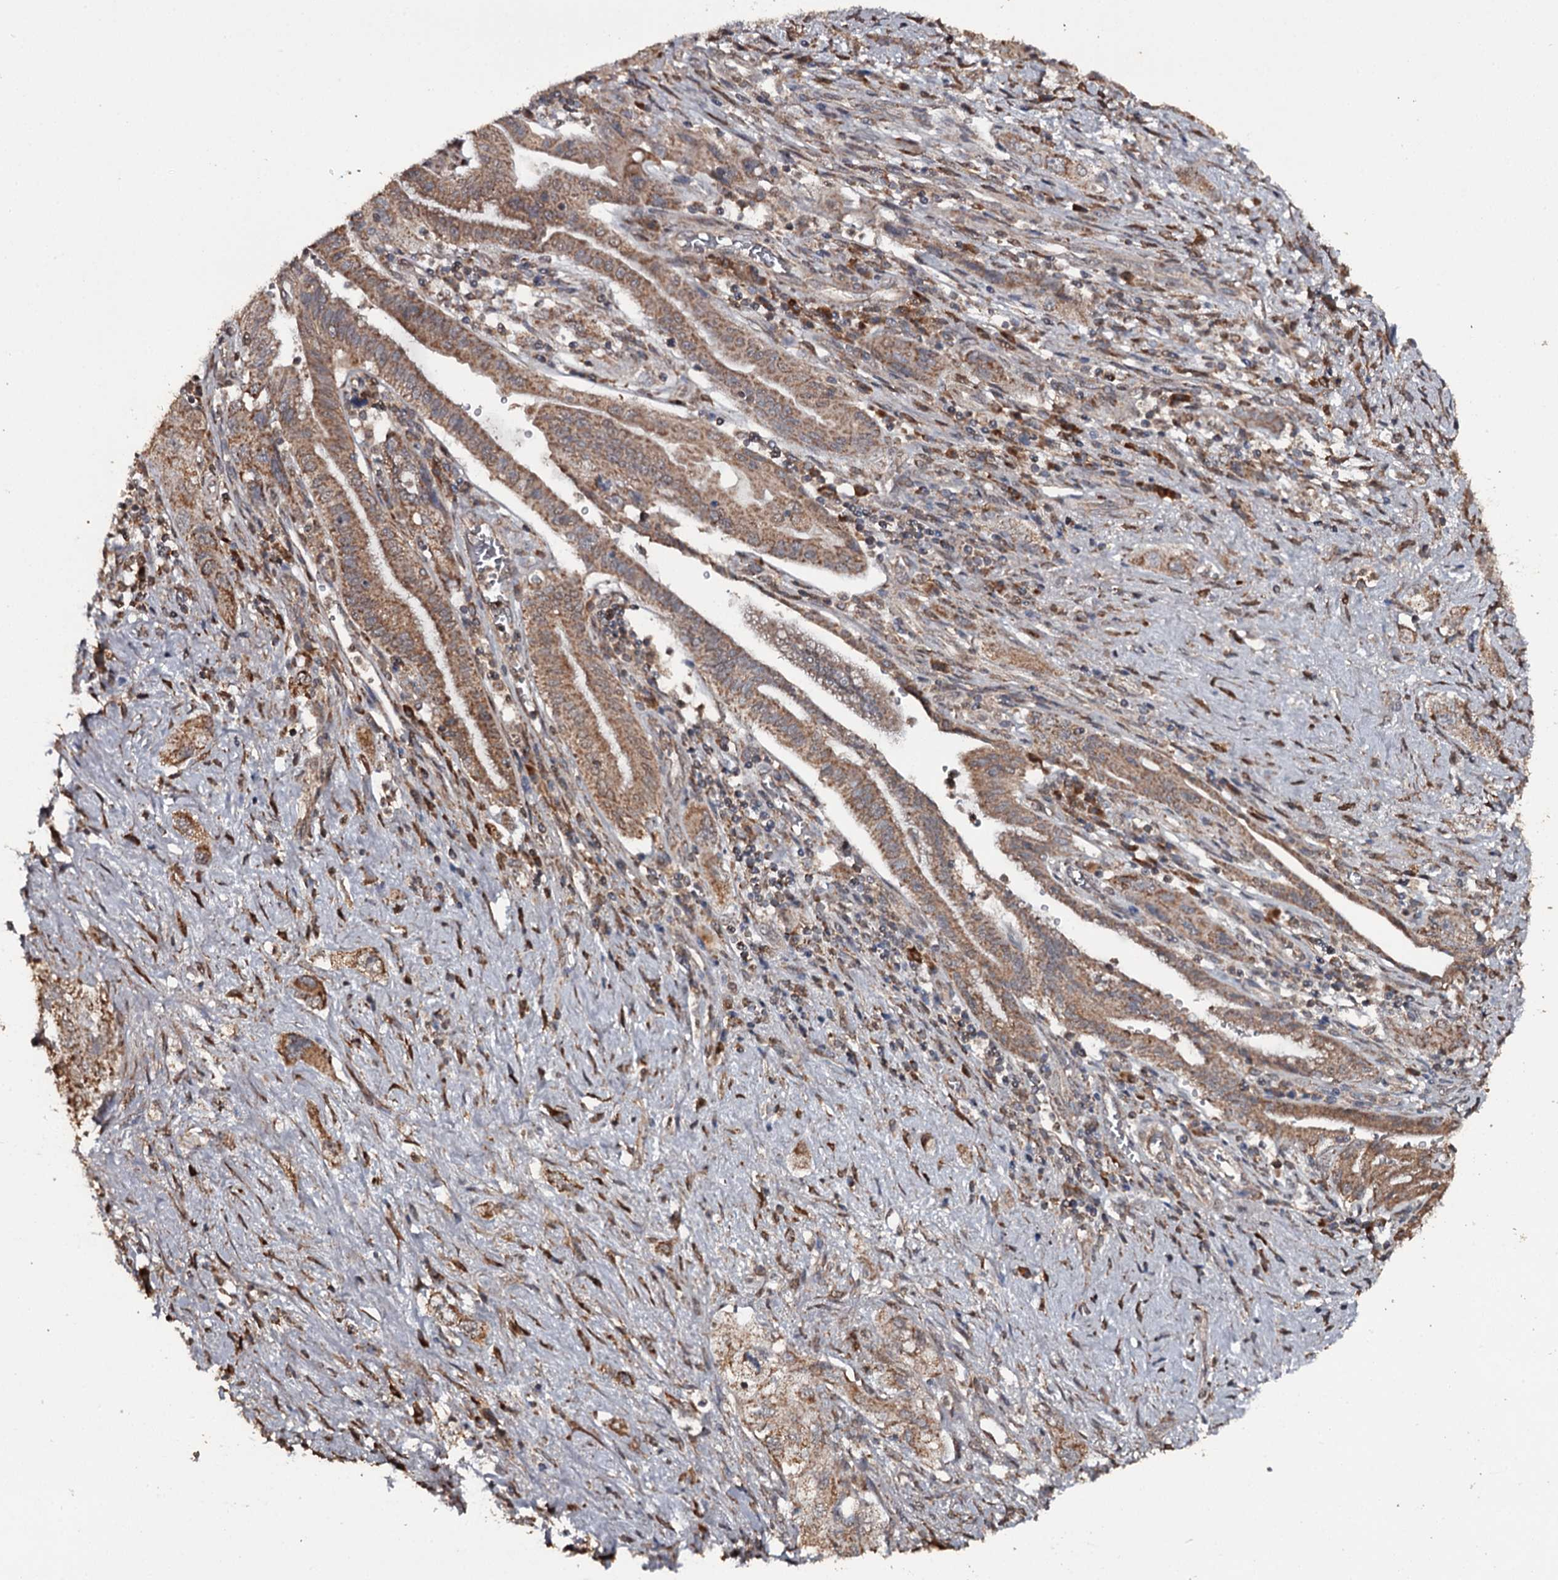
{"staining": {"intensity": "moderate", "quantity": ">75%", "location": "cytoplasmic/membranous"}, "tissue": "pancreatic cancer", "cell_type": "Tumor cells", "image_type": "cancer", "snomed": [{"axis": "morphology", "description": "Adenocarcinoma, NOS"}, {"axis": "topography", "description": "Pancreas"}], "caption": "Moderate cytoplasmic/membranous staining is present in about >75% of tumor cells in pancreatic cancer.", "gene": "WIPI1", "patient": {"sex": "female", "age": 73}}